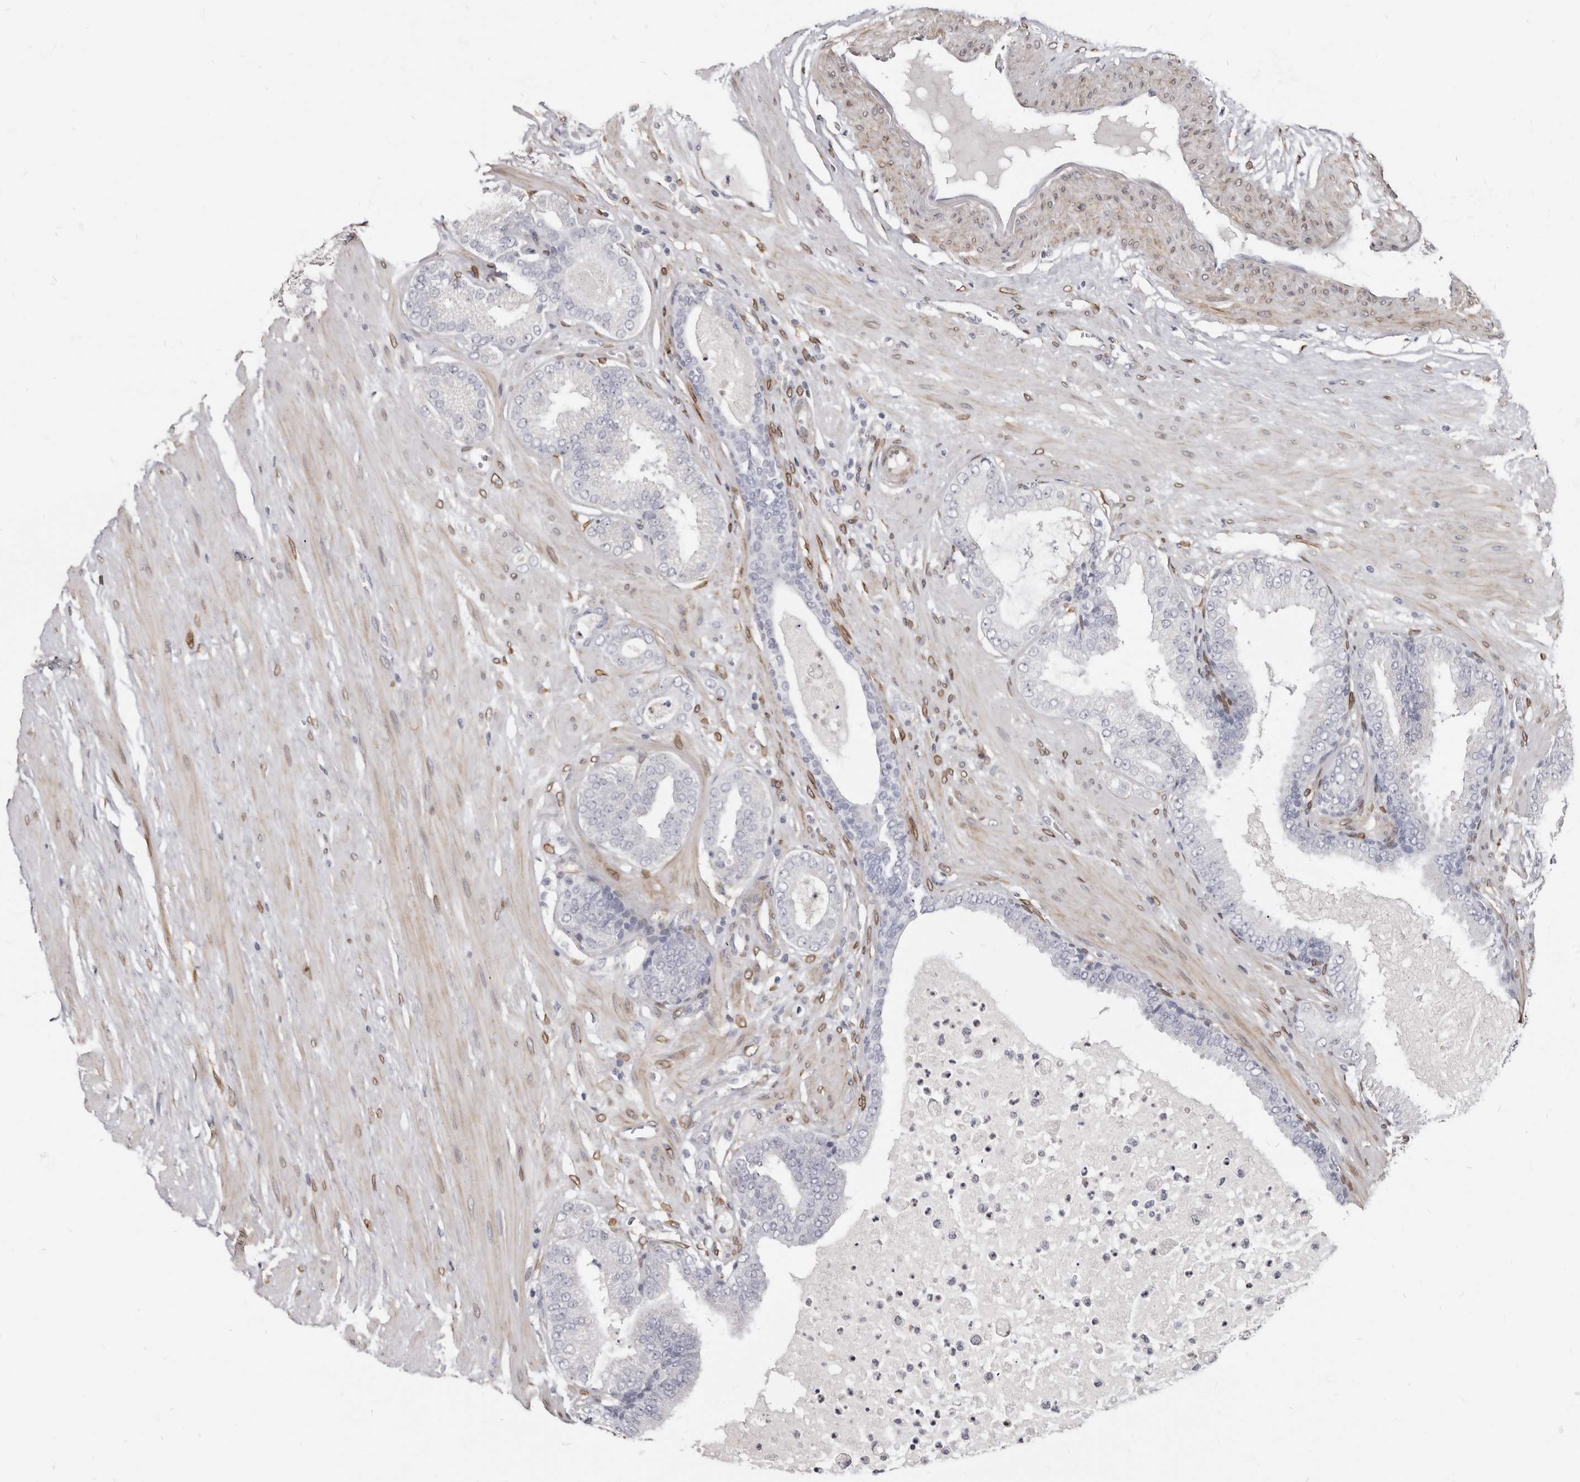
{"staining": {"intensity": "negative", "quantity": "none", "location": "none"}, "tissue": "prostate cancer", "cell_type": "Tumor cells", "image_type": "cancer", "snomed": [{"axis": "morphology", "description": "Adenocarcinoma, Low grade"}, {"axis": "topography", "description": "Prostate"}], "caption": "Immunohistochemistry (IHC) image of human prostate cancer stained for a protein (brown), which displays no staining in tumor cells.", "gene": "MRGPRF", "patient": {"sex": "male", "age": 63}}